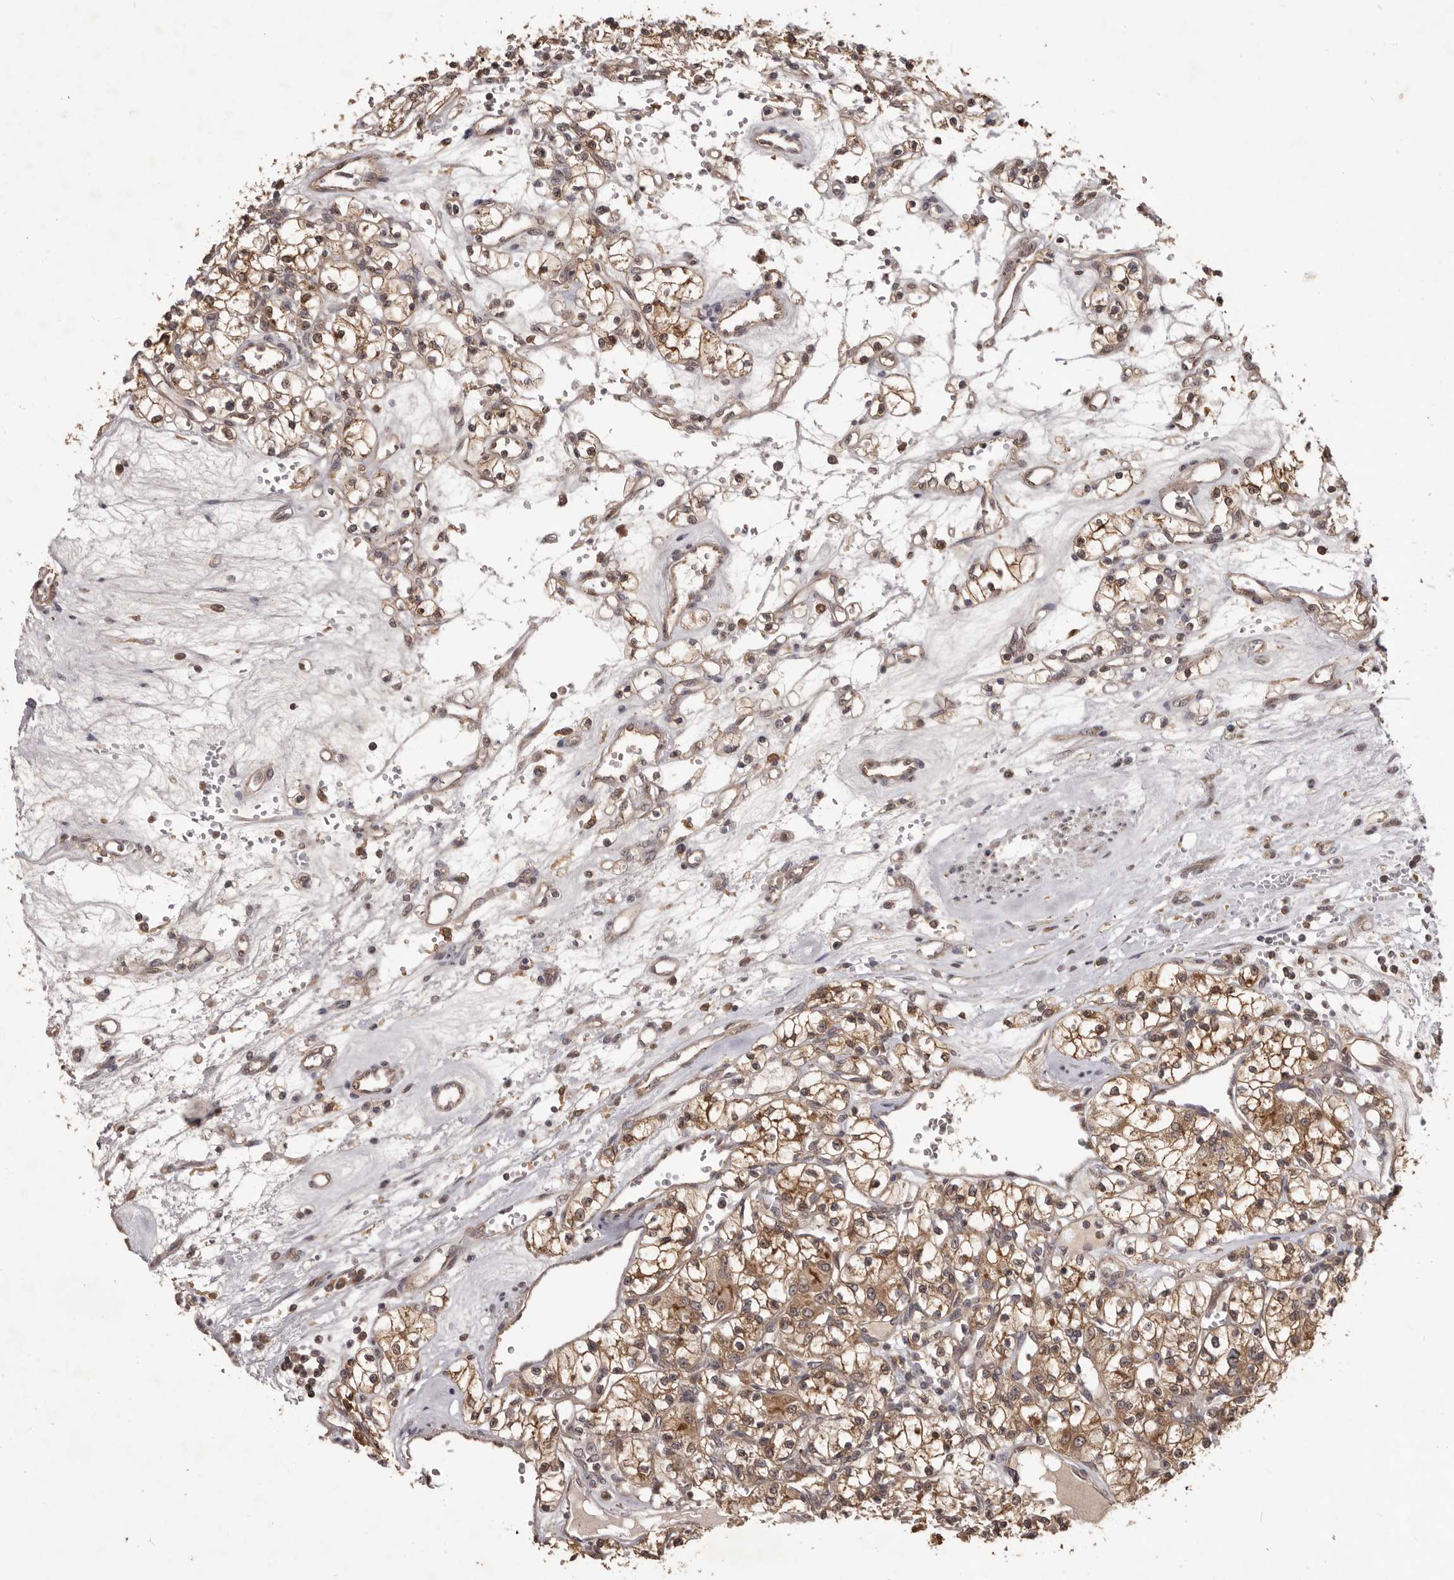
{"staining": {"intensity": "moderate", "quantity": ">75%", "location": "cytoplasmic/membranous"}, "tissue": "renal cancer", "cell_type": "Tumor cells", "image_type": "cancer", "snomed": [{"axis": "morphology", "description": "Adenocarcinoma, NOS"}, {"axis": "topography", "description": "Kidney"}], "caption": "Tumor cells demonstrate moderate cytoplasmic/membranous positivity in about >75% of cells in adenocarcinoma (renal).", "gene": "MTO1", "patient": {"sex": "female", "age": 59}}